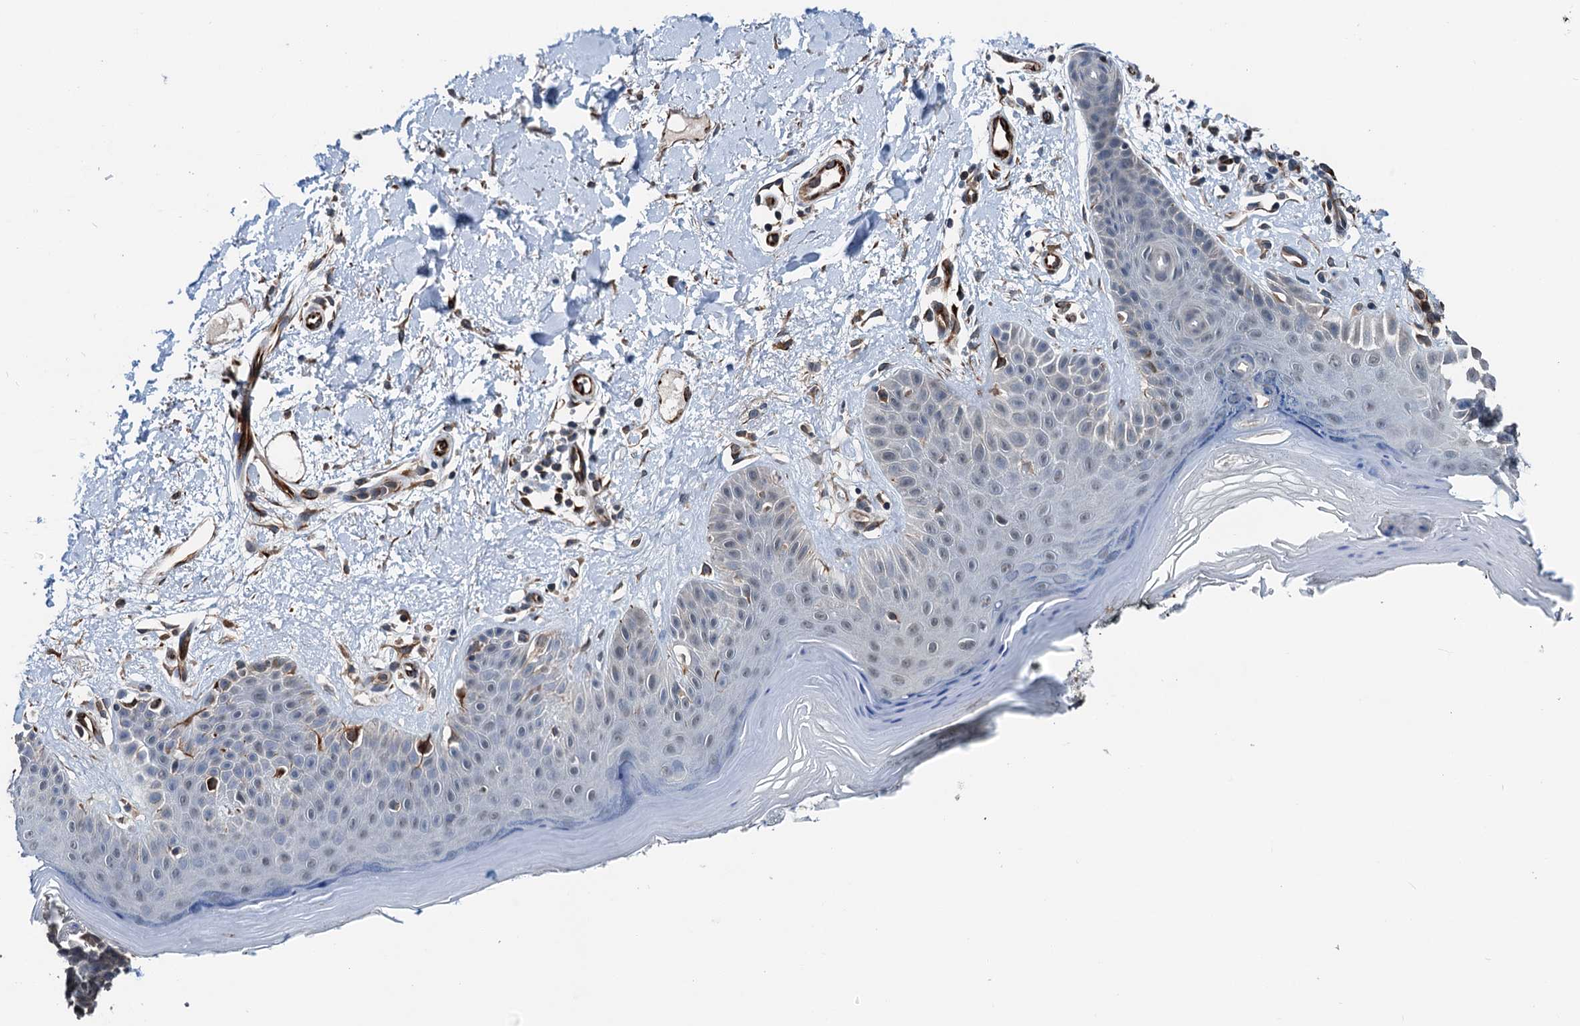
{"staining": {"intensity": "moderate", "quantity": ">75%", "location": "cytoplasmic/membranous"}, "tissue": "skin", "cell_type": "Fibroblasts", "image_type": "normal", "snomed": [{"axis": "morphology", "description": "Normal tissue, NOS"}, {"axis": "topography", "description": "Skin"}], "caption": "A brown stain labels moderate cytoplasmic/membranous positivity of a protein in fibroblasts of benign skin.", "gene": "ELAC1", "patient": {"sex": "female", "age": 64}}